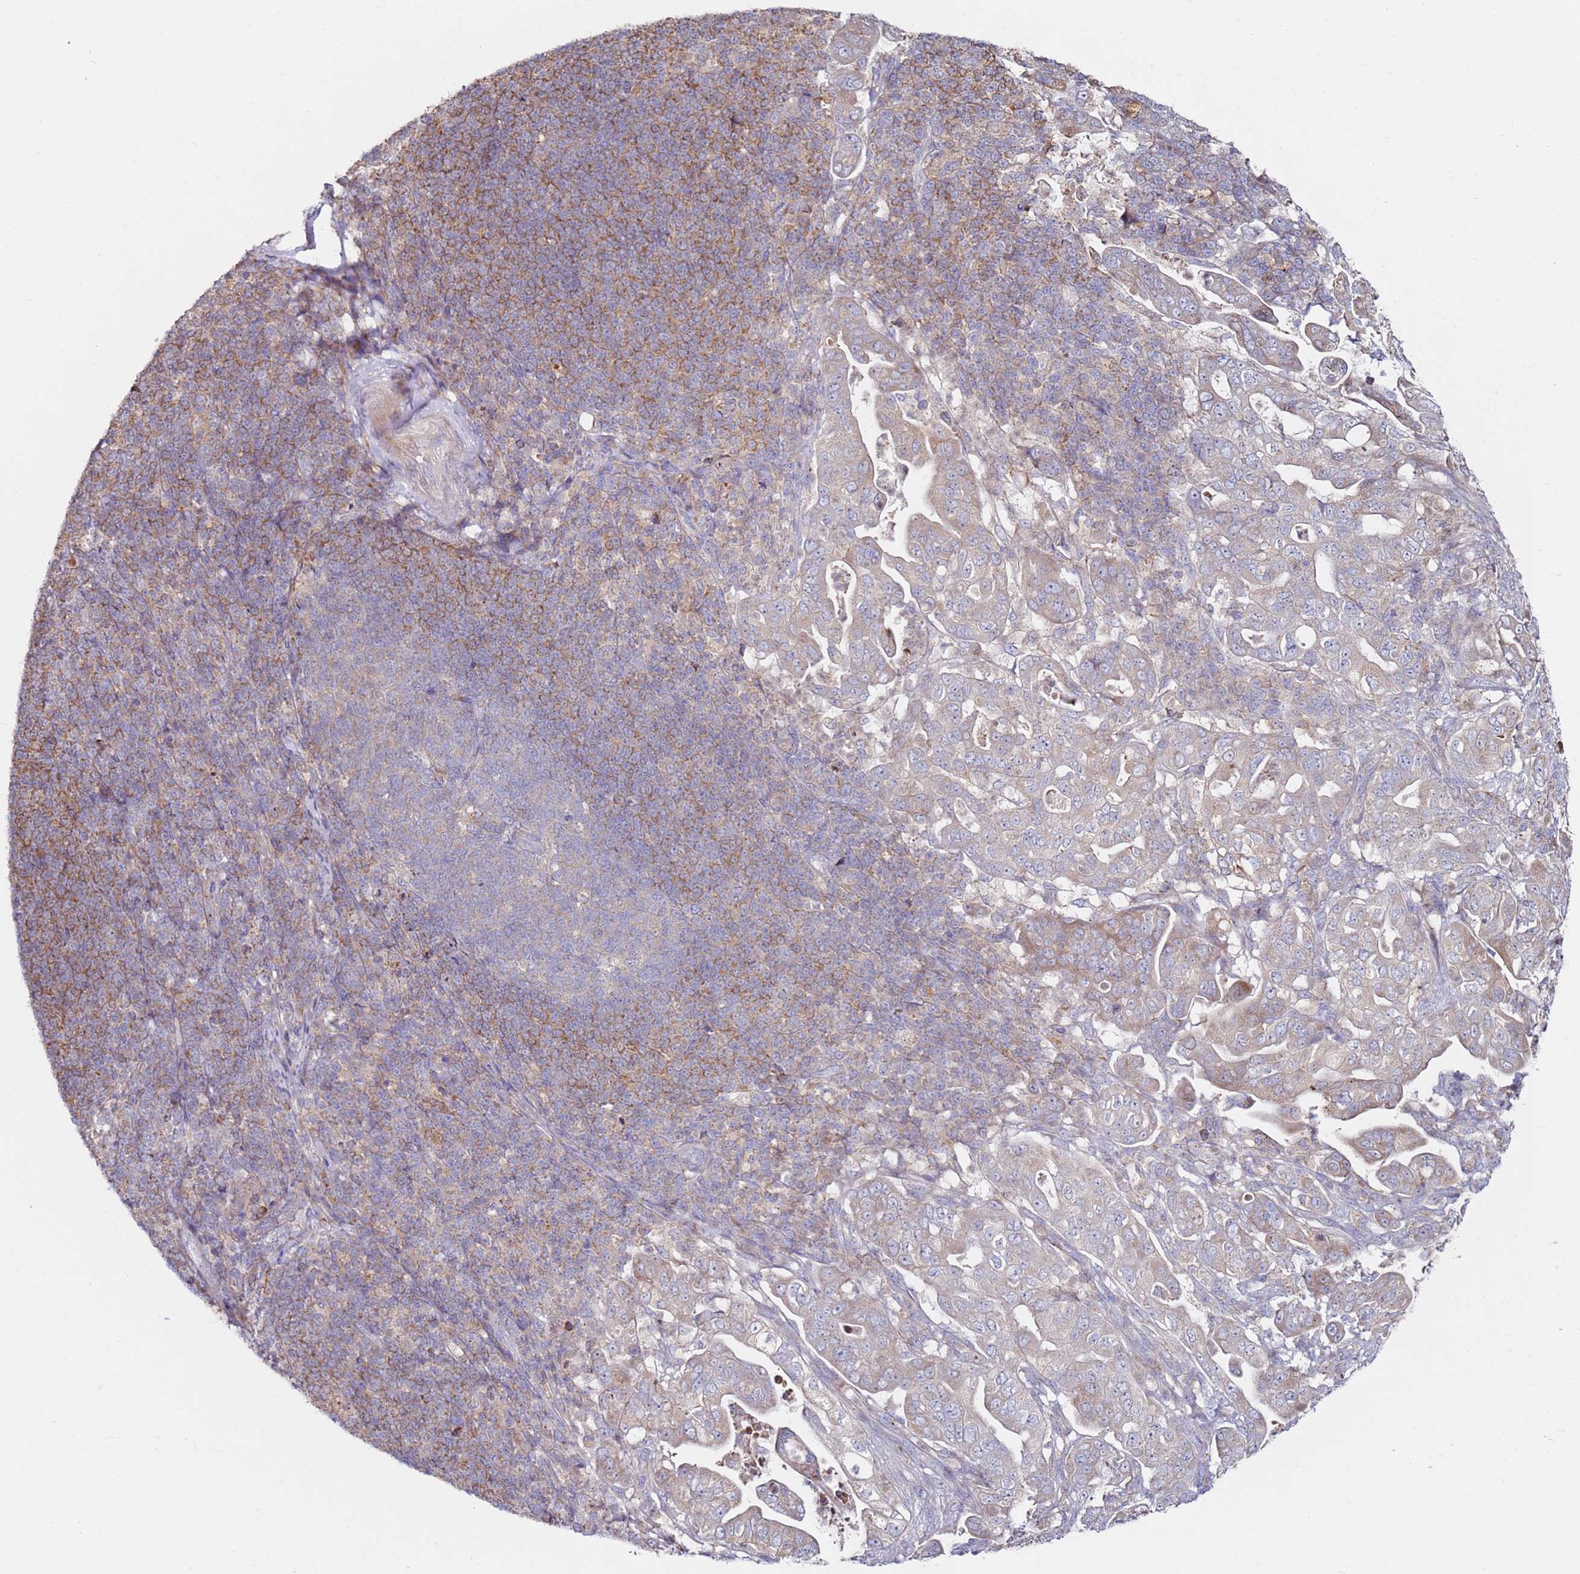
{"staining": {"intensity": "weak", "quantity": "<25%", "location": "cytoplasmic/membranous"}, "tissue": "pancreatic cancer", "cell_type": "Tumor cells", "image_type": "cancer", "snomed": [{"axis": "morphology", "description": "Normal tissue, NOS"}, {"axis": "morphology", "description": "Adenocarcinoma, NOS"}, {"axis": "topography", "description": "Lymph node"}, {"axis": "topography", "description": "Pancreas"}], "caption": "Human pancreatic adenocarcinoma stained for a protein using immunohistochemistry demonstrates no staining in tumor cells.", "gene": "CNOT9", "patient": {"sex": "female", "age": 67}}